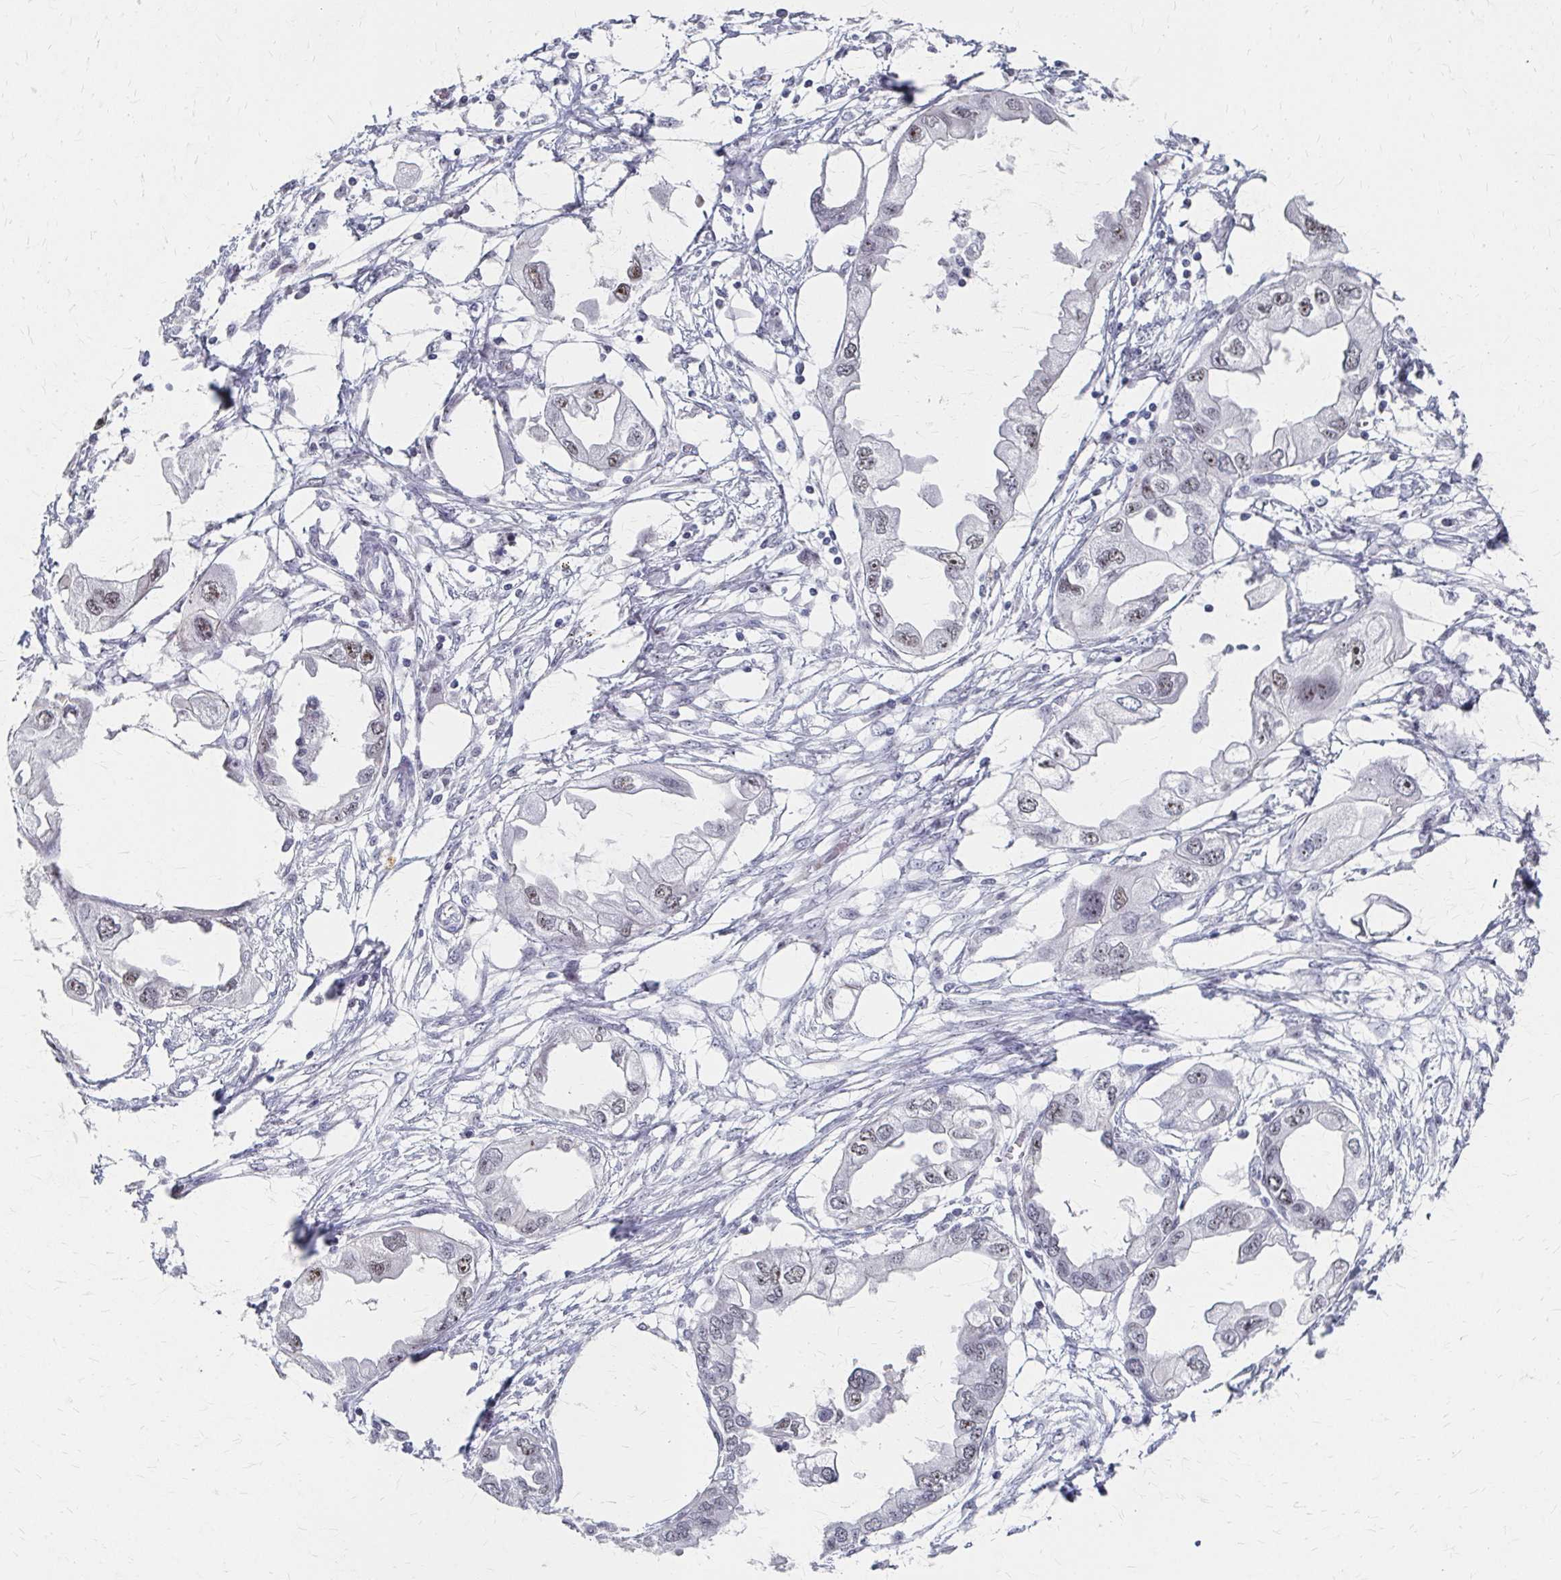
{"staining": {"intensity": "weak", "quantity": "<25%", "location": "nuclear"}, "tissue": "endometrial cancer", "cell_type": "Tumor cells", "image_type": "cancer", "snomed": [{"axis": "morphology", "description": "Adenocarcinoma, NOS"}, {"axis": "morphology", "description": "Adenocarcinoma, metastatic, NOS"}, {"axis": "topography", "description": "Adipose tissue"}, {"axis": "topography", "description": "Endometrium"}], "caption": "This is an IHC photomicrograph of endometrial cancer. There is no positivity in tumor cells.", "gene": "PES1", "patient": {"sex": "female", "age": 67}}